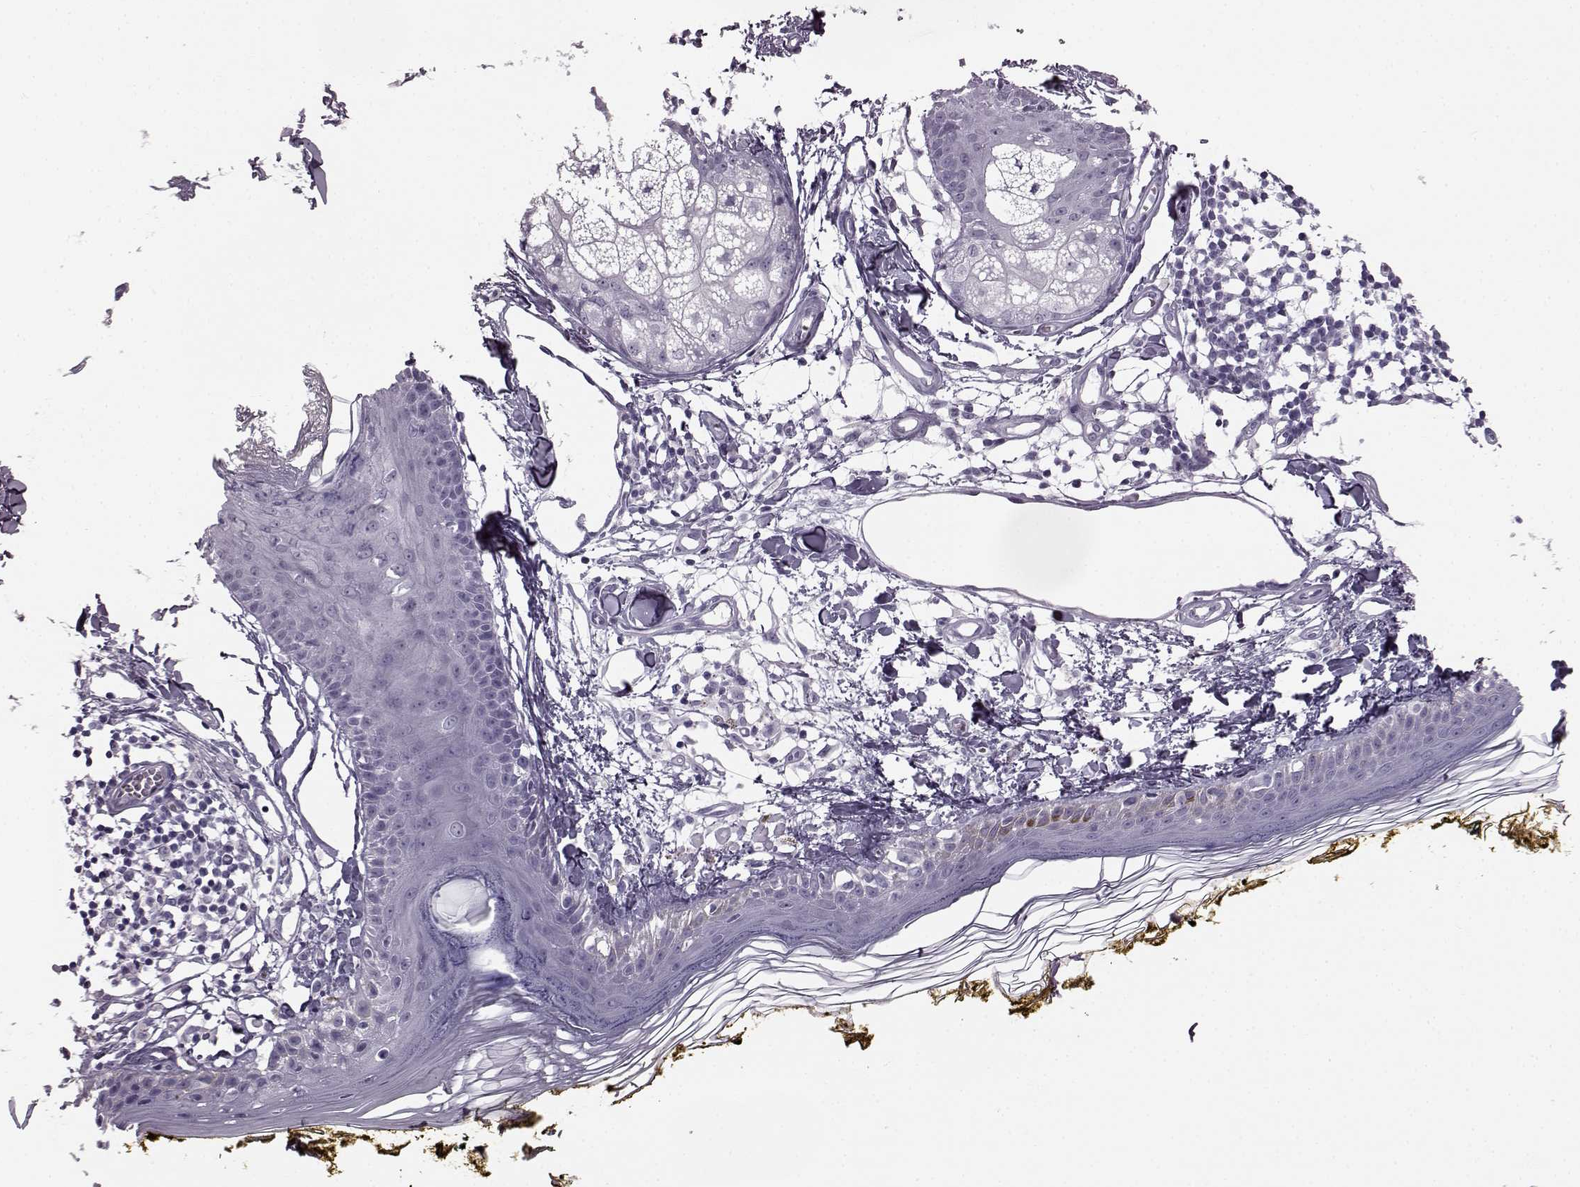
{"staining": {"intensity": "negative", "quantity": "none", "location": "none"}, "tissue": "skin", "cell_type": "Fibroblasts", "image_type": "normal", "snomed": [{"axis": "morphology", "description": "Normal tissue, NOS"}, {"axis": "topography", "description": "Skin"}], "caption": "Immunohistochemistry (IHC) micrograph of unremarkable skin stained for a protein (brown), which reveals no staining in fibroblasts. (Stains: DAB (3,3'-diaminobenzidine) immunohistochemistry with hematoxylin counter stain, Microscopy: brightfield microscopy at high magnification).", "gene": "JSRP1", "patient": {"sex": "male", "age": 76}}